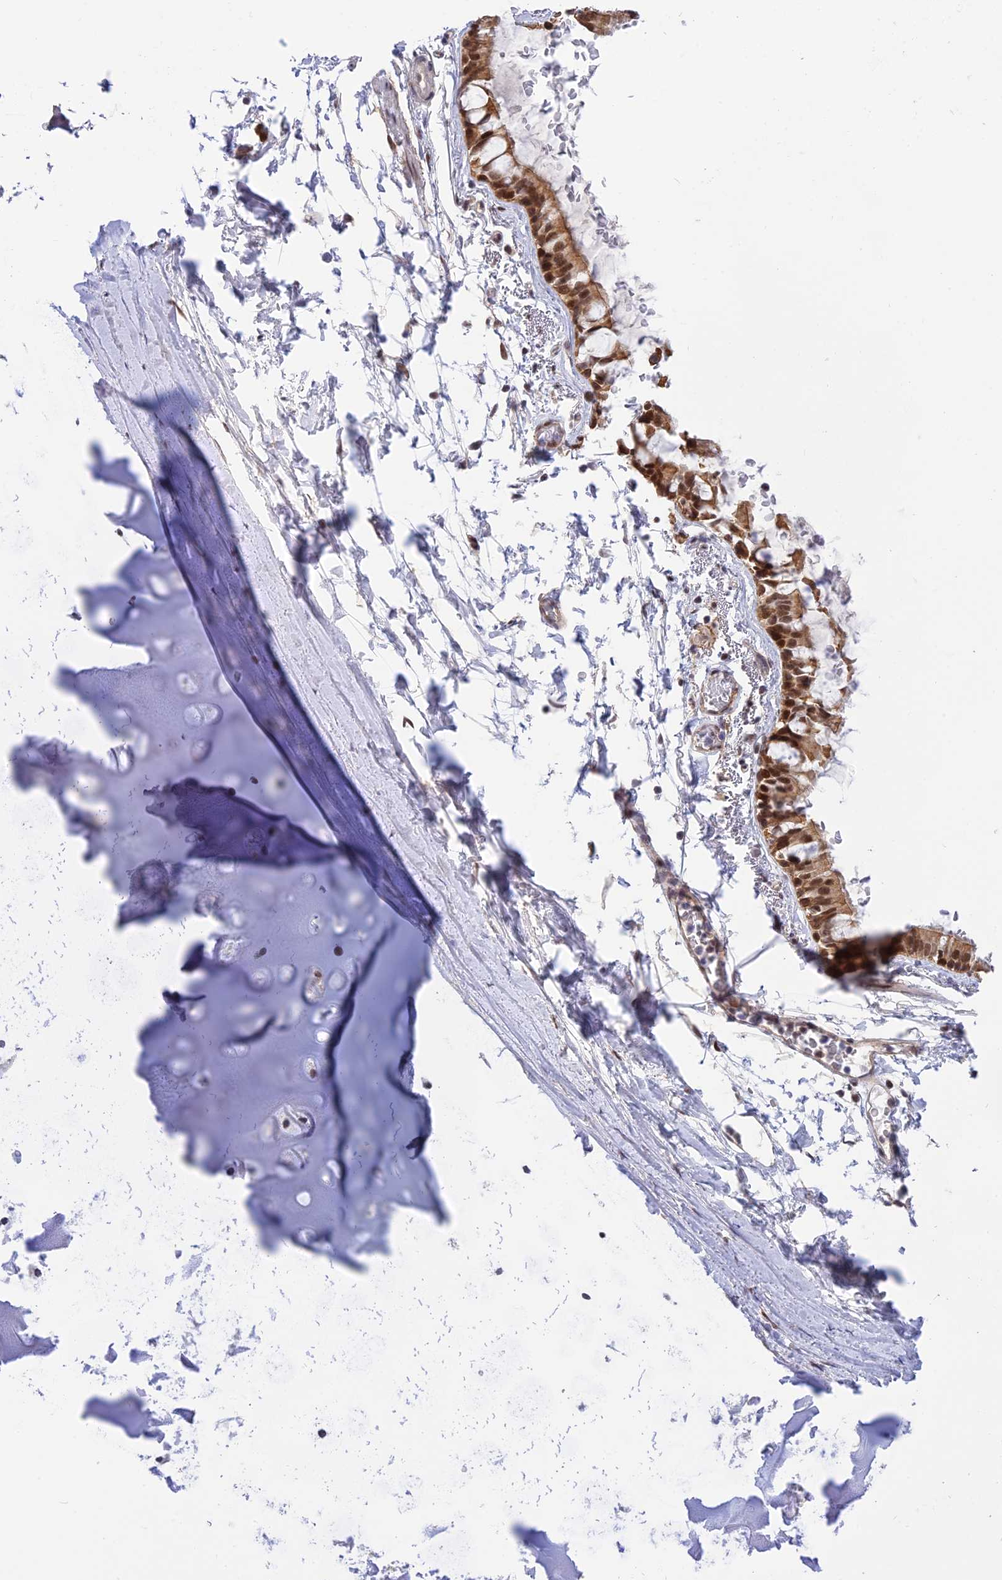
{"staining": {"intensity": "negative", "quantity": "none", "location": "none"}, "tissue": "adipose tissue", "cell_type": "Adipocytes", "image_type": "normal", "snomed": [{"axis": "morphology", "description": "Normal tissue, NOS"}, {"axis": "topography", "description": "Lymph node"}, {"axis": "topography", "description": "Bronchus"}], "caption": "Adipocytes show no significant expression in normal adipose tissue. (Immunohistochemistry, brightfield microscopy, high magnification).", "gene": "TCEA1", "patient": {"sex": "male", "age": 63}}